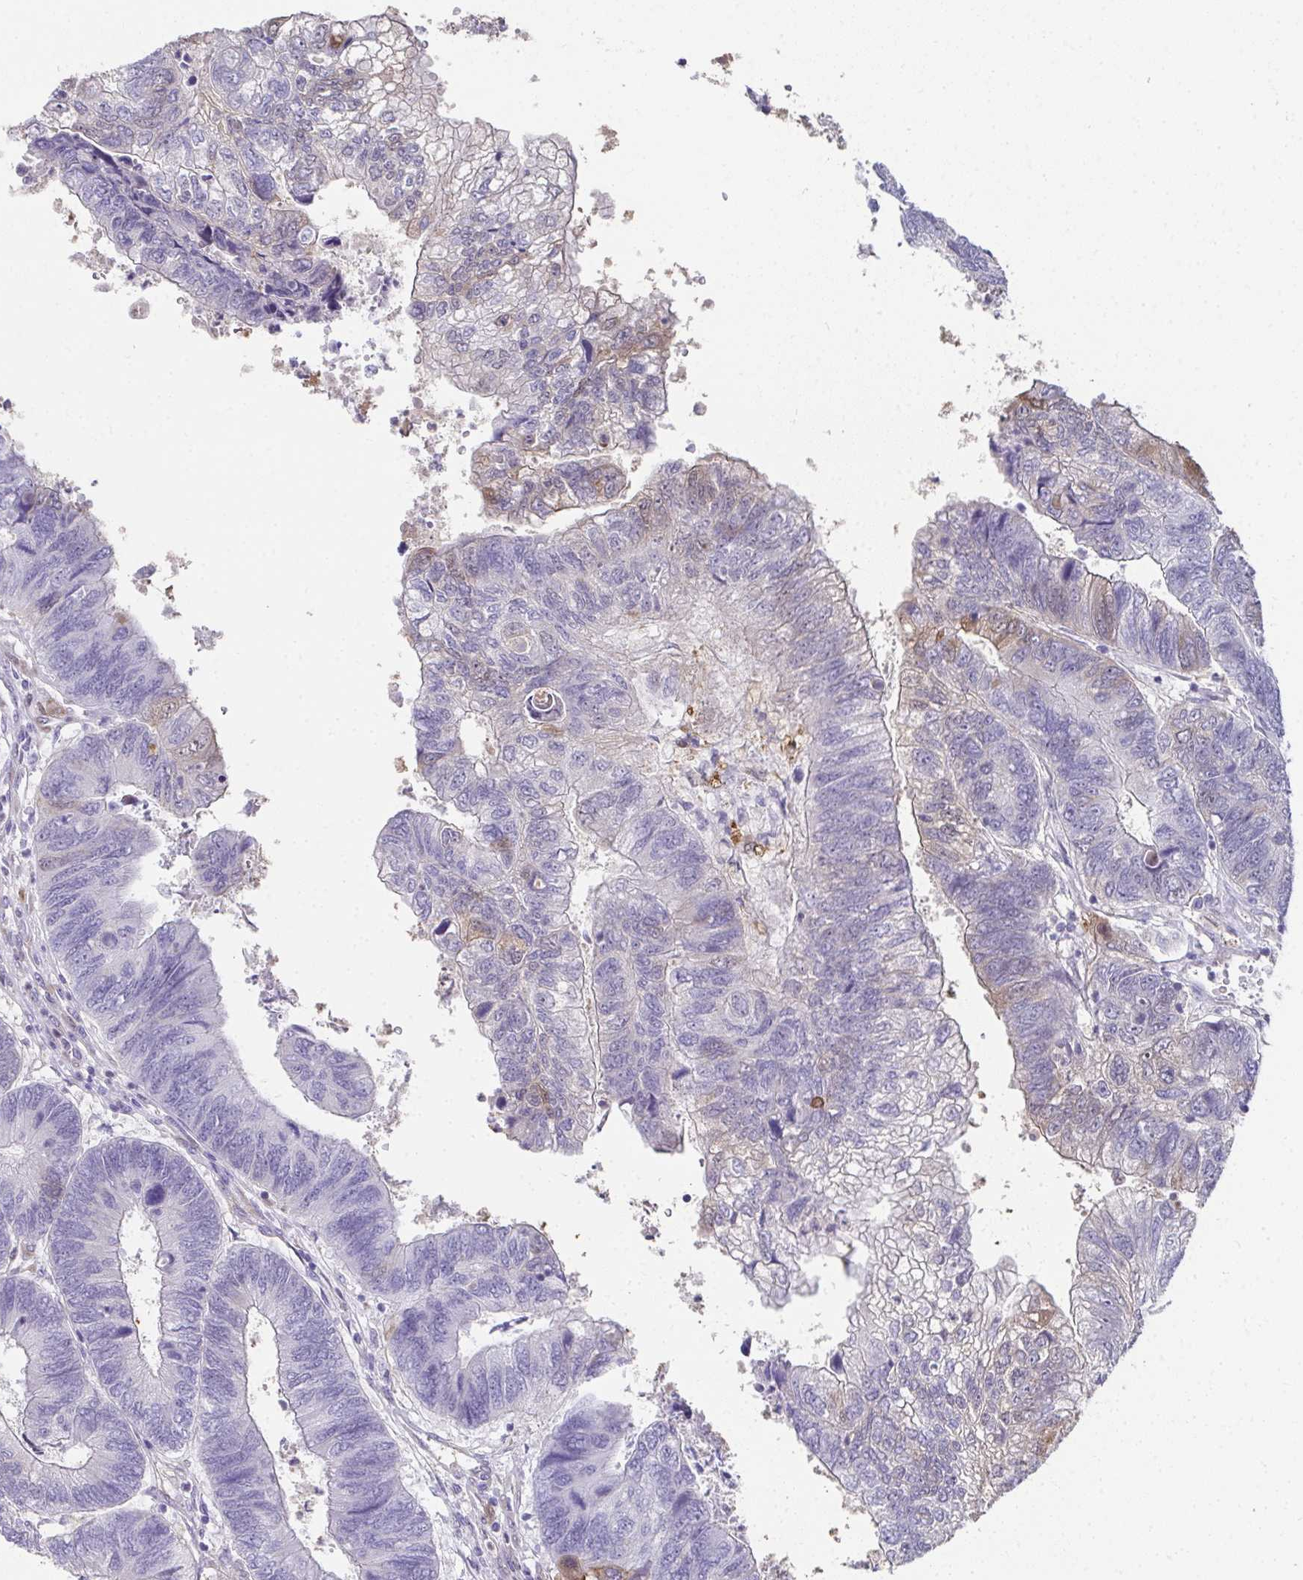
{"staining": {"intensity": "moderate", "quantity": "<25%", "location": "cytoplasmic/membranous"}, "tissue": "colorectal cancer", "cell_type": "Tumor cells", "image_type": "cancer", "snomed": [{"axis": "morphology", "description": "Adenocarcinoma, NOS"}, {"axis": "topography", "description": "Colon"}], "caption": "Human colorectal cancer (adenocarcinoma) stained with a brown dye exhibits moderate cytoplasmic/membranous positive staining in approximately <25% of tumor cells.", "gene": "RBP1", "patient": {"sex": "female", "age": 67}}